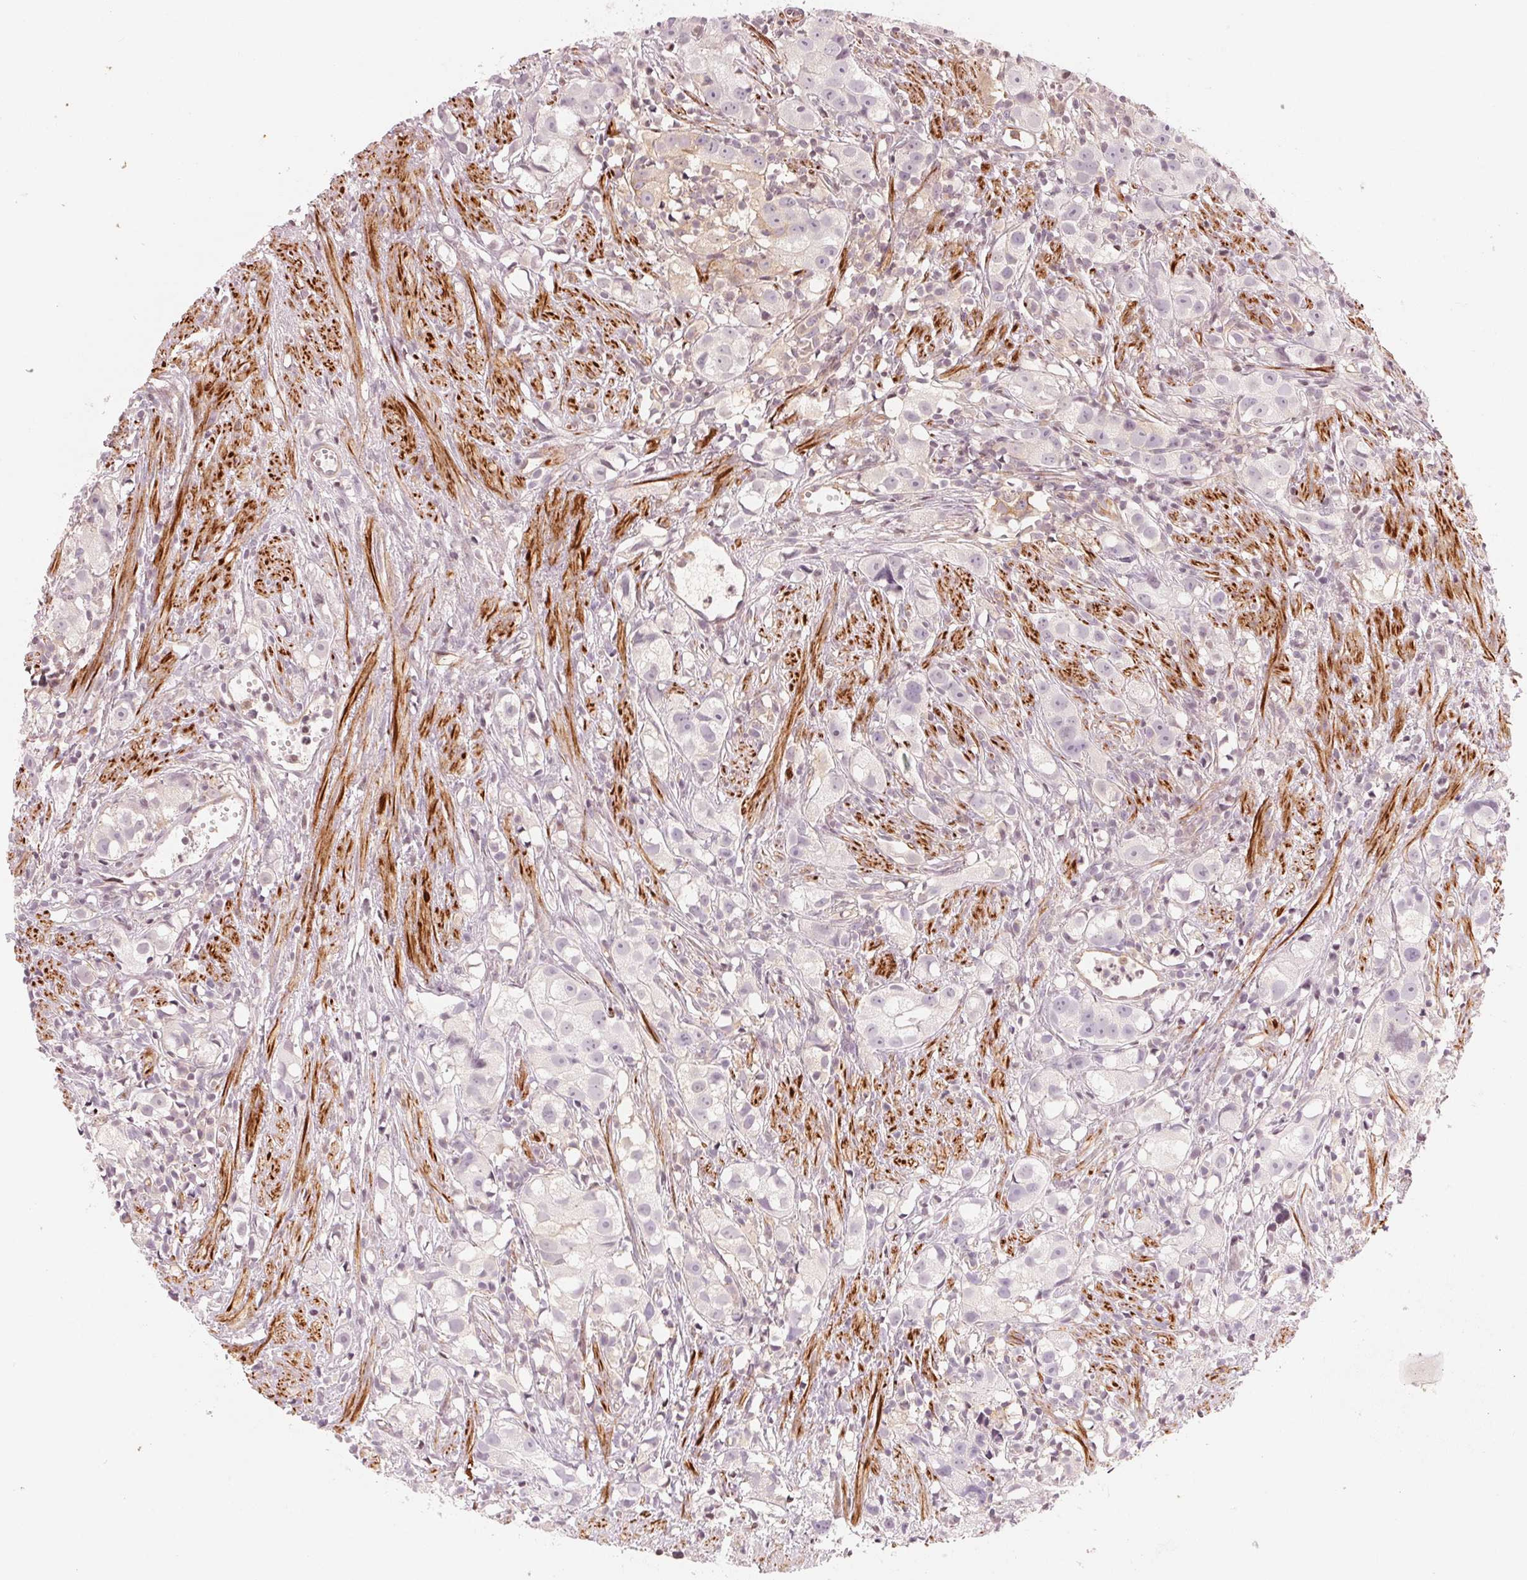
{"staining": {"intensity": "weak", "quantity": "<25%", "location": "nuclear"}, "tissue": "prostate cancer", "cell_type": "Tumor cells", "image_type": "cancer", "snomed": [{"axis": "morphology", "description": "Adenocarcinoma, High grade"}, {"axis": "topography", "description": "Prostate"}], "caption": "A high-resolution histopathology image shows IHC staining of high-grade adenocarcinoma (prostate), which displays no significant staining in tumor cells.", "gene": "SLC17A4", "patient": {"sex": "male", "age": 68}}